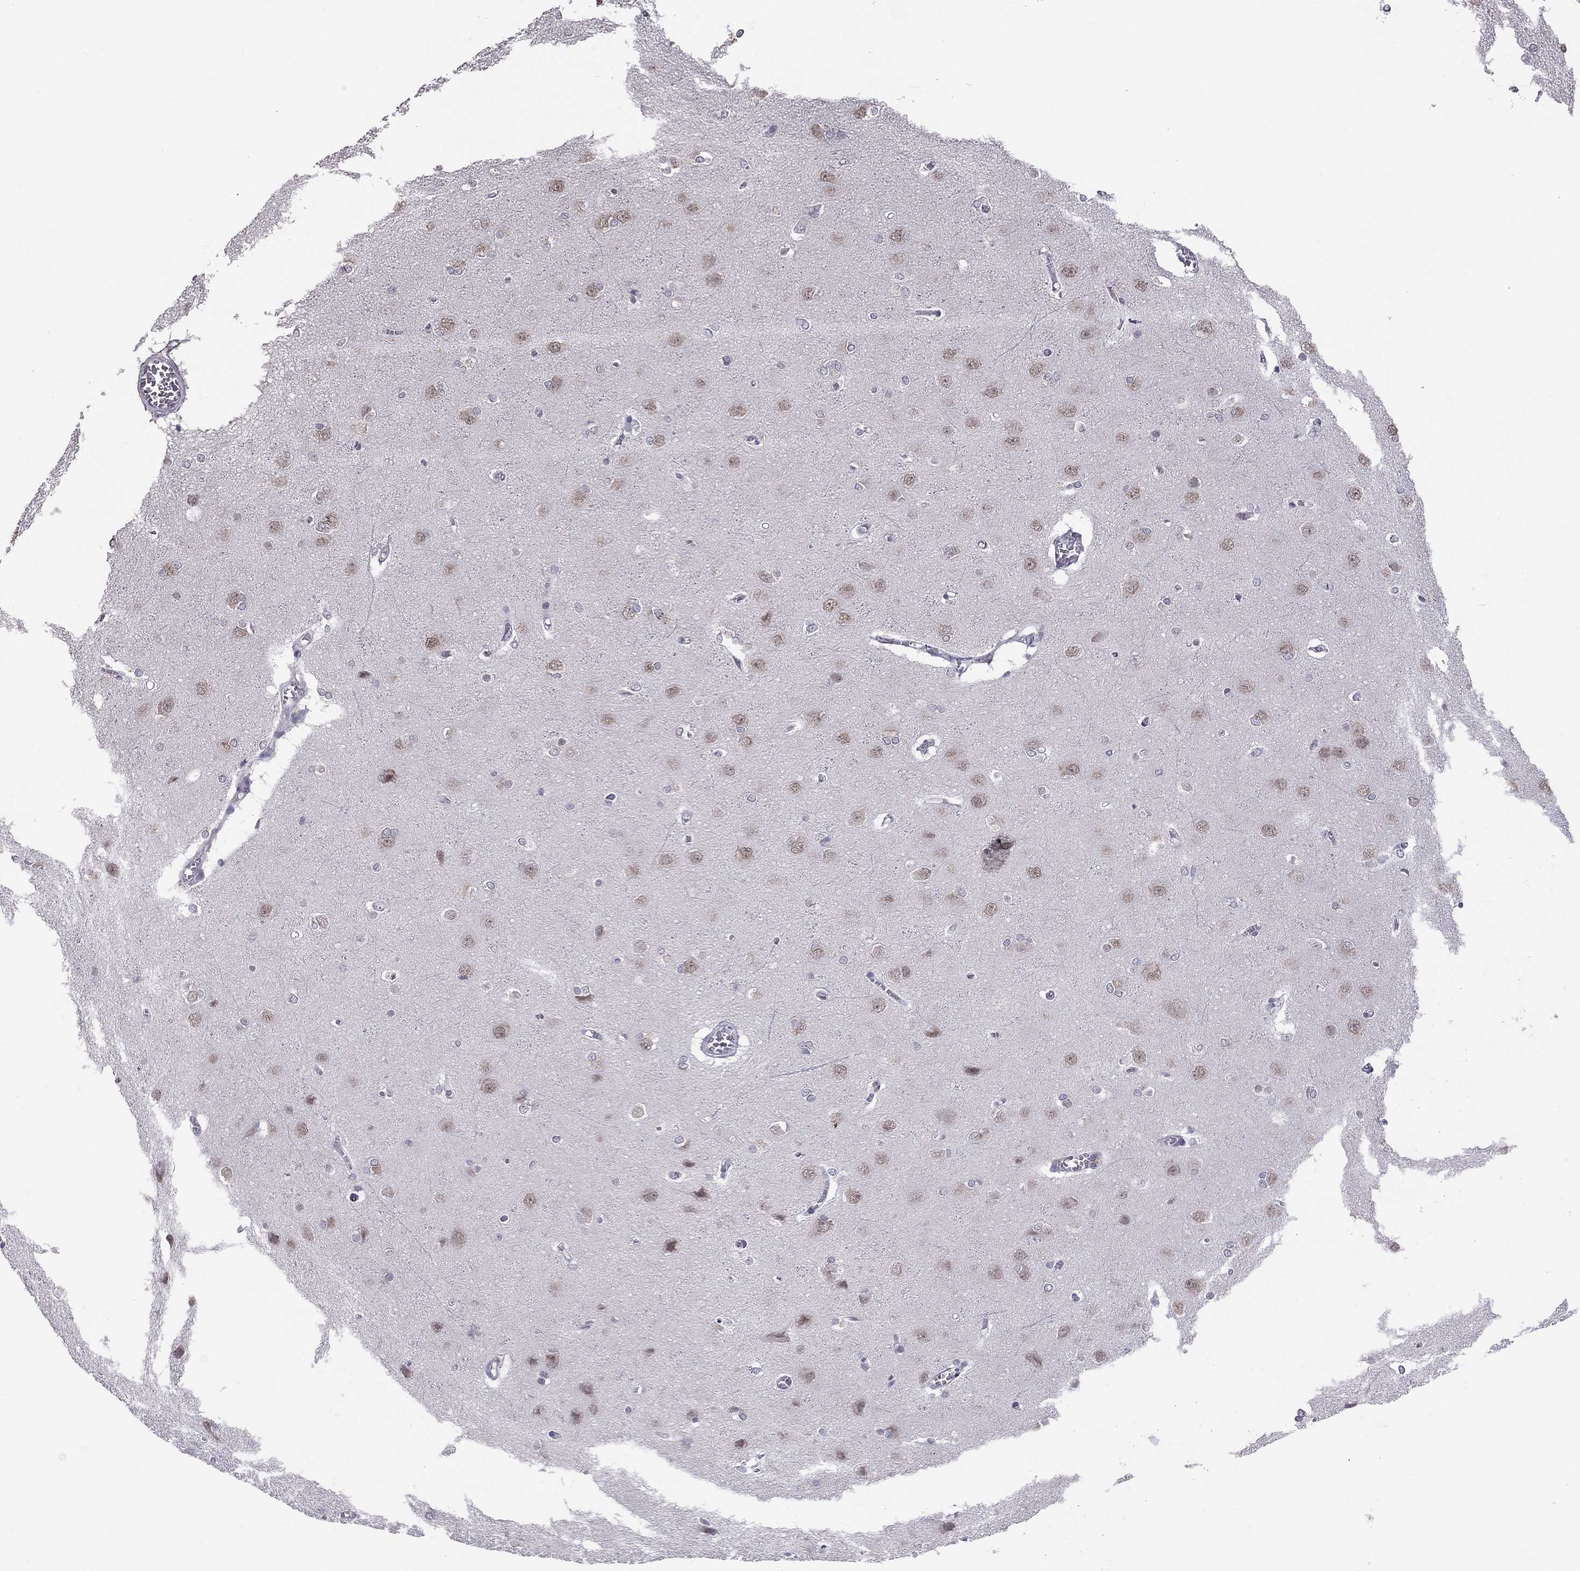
{"staining": {"intensity": "negative", "quantity": "none", "location": "none"}, "tissue": "cerebral cortex", "cell_type": "Endothelial cells", "image_type": "normal", "snomed": [{"axis": "morphology", "description": "Normal tissue, NOS"}, {"axis": "topography", "description": "Cerebral cortex"}], "caption": "Micrograph shows no protein positivity in endothelial cells of benign cerebral cortex. (Stains: DAB (3,3'-diaminobenzidine) IHC with hematoxylin counter stain, Microscopy: brightfield microscopy at high magnification).", "gene": "HSF2BP", "patient": {"sex": "male", "age": 37}}